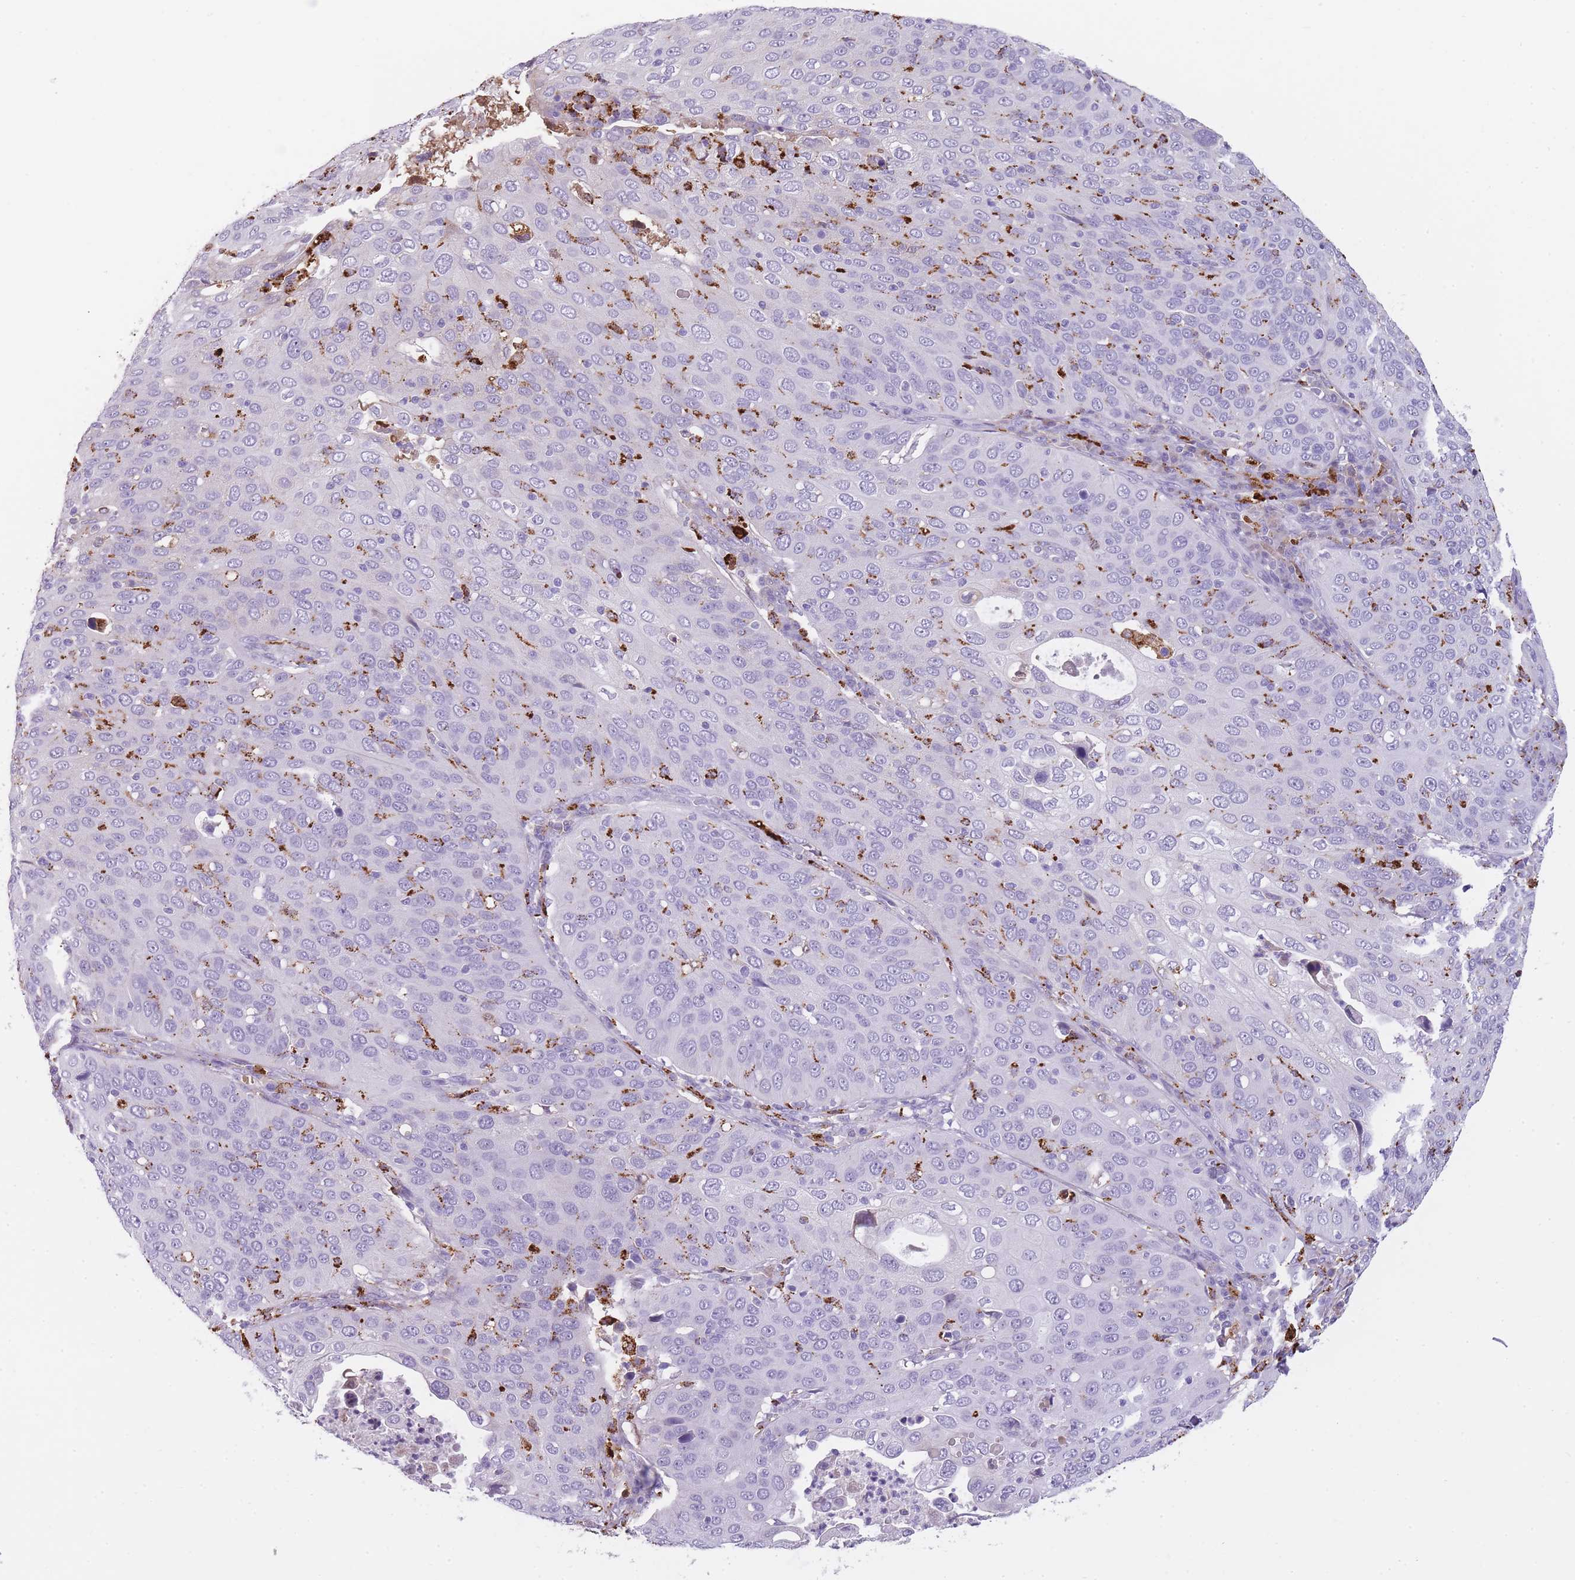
{"staining": {"intensity": "negative", "quantity": "none", "location": "none"}, "tissue": "cervical cancer", "cell_type": "Tumor cells", "image_type": "cancer", "snomed": [{"axis": "morphology", "description": "Squamous cell carcinoma, NOS"}, {"axis": "topography", "description": "Cervix"}], "caption": "A high-resolution micrograph shows immunohistochemistry staining of cervical cancer (squamous cell carcinoma), which demonstrates no significant positivity in tumor cells.", "gene": "GNAT1", "patient": {"sex": "female", "age": 36}}